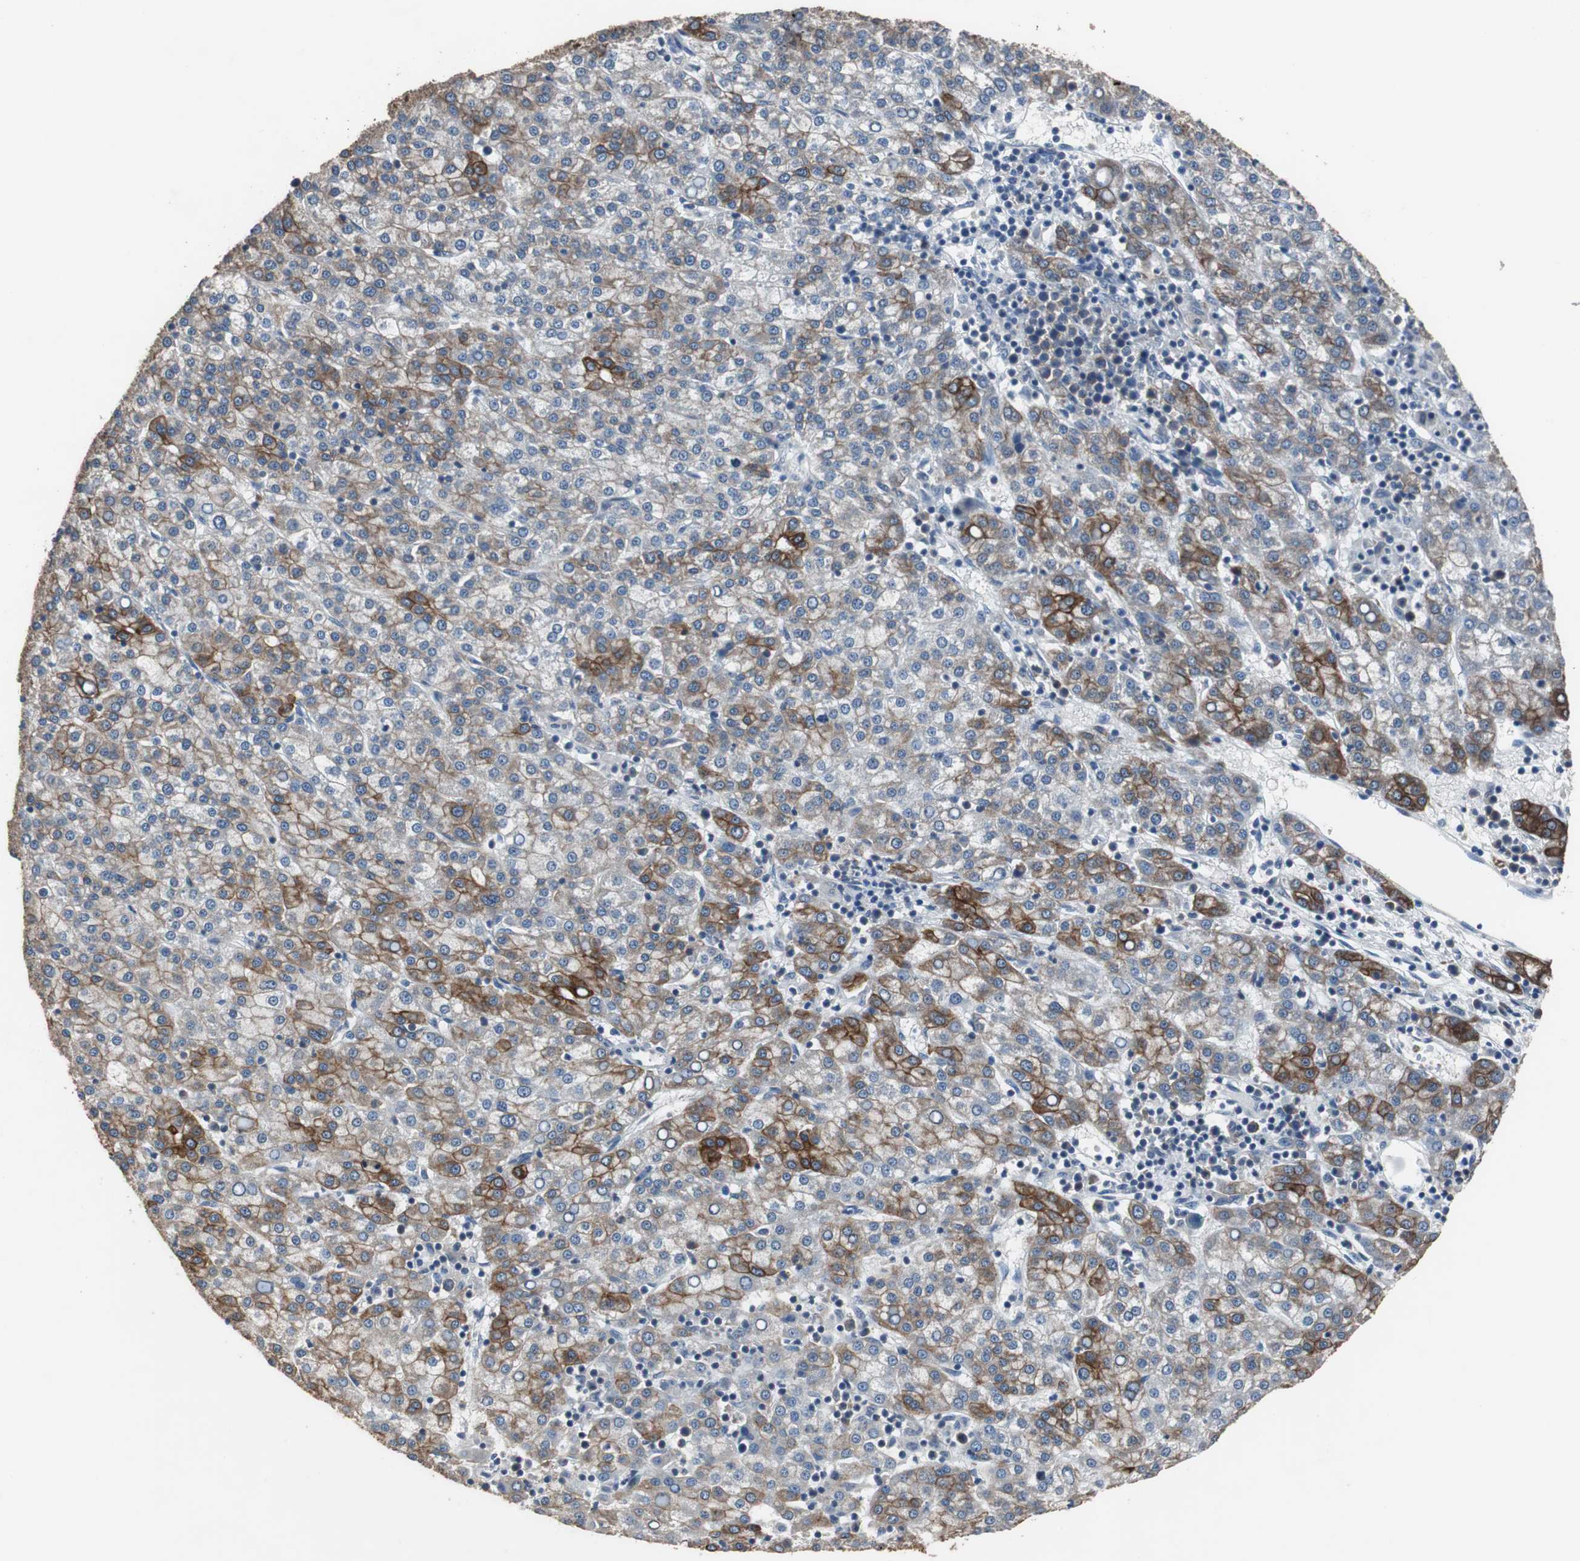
{"staining": {"intensity": "strong", "quantity": "<25%", "location": "cytoplasmic/membranous"}, "tissue": "liver cancer", "cell_type": "Tumor cells", "image_type": "cancer", "snomed": [{"axis": "morphology", "description": "Carcinoma, Hepatocellular, NOS"}, {"axis": "topography", "description": "Liver"}], "caption": "Liver cancer stained with a protein marker displays strong staining in tumor cells.", "gene": "USP10", "patient": {"sex": "female", "age": 58}}